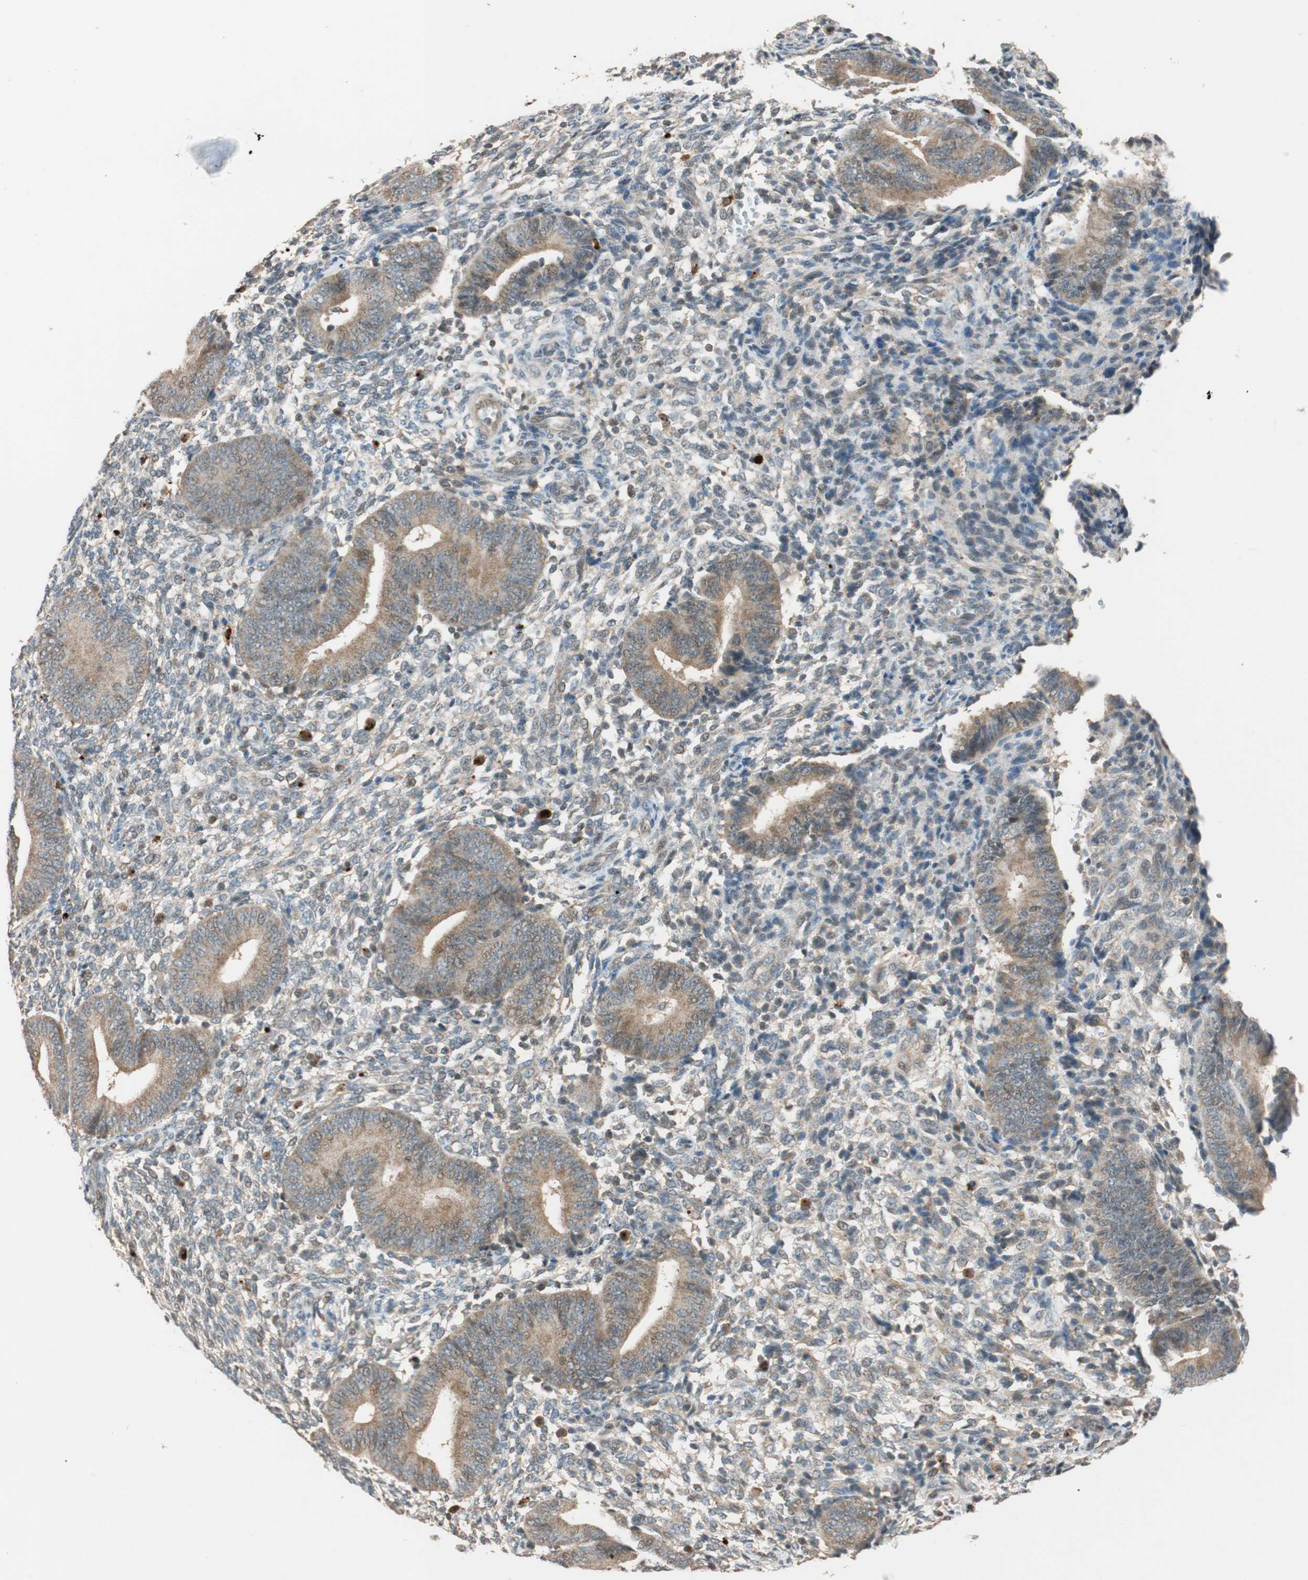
{"staining": {"intensity": "weak", "quantity": ">75%", "location": "cytoplasmic/membranous"}, "tissue": "endometrium", "cell_type": "Cells in endometrial stroma", "image_type": "normal", "snomed": [{"axis": "morphology", "description": "Normal tissue, NOS"}, {"axis": "topography", "description": "Uterus"}, {"axis": "topography", "description": "Endometrium"}], "caption": "Immunohistochemical staining of normal human endometrium reveals weak cytoplasmic/membranous protein staining in approximately >75% of cells in endometrial stroma. The staining was performed using DAB, with brown indicating positive protein expression. Nuclei are stained blue with hematoxylin.", "gene": "GLB1", "patient": {"sex": "female", "age": 33}}